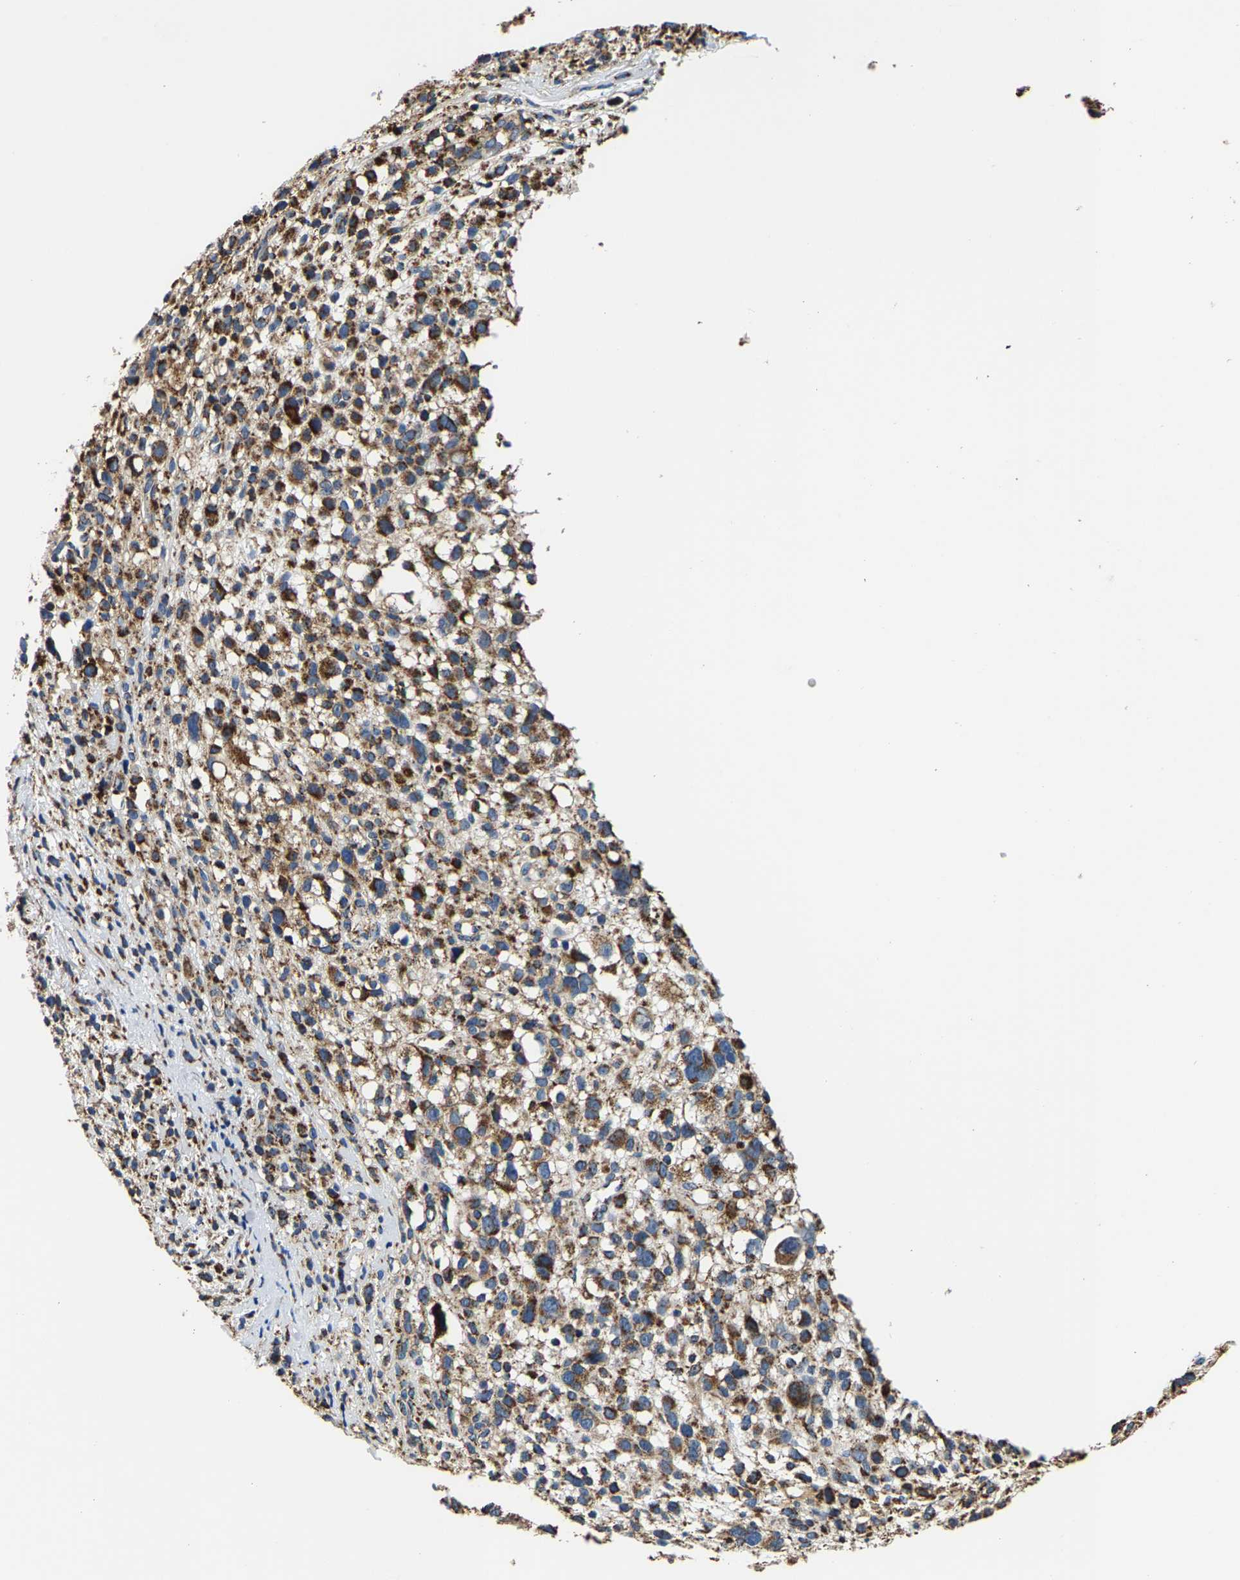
{"staining": {"intensity": "moderate", "quantity": ">75%", "location": "cytoplasmic/membranous"}, "tissue": "melanoma", "cell_type": "Tumor cells", "image_type": "cancer", "snomed": [{"axis": "morphology", "description": "Malignant melanoma, NOS"}, {"axis": "topography", "description": "Skin"}], "caption": "There is medium levels of moderate cytoplasmic/membranous expression in tumor cells of malignant melanoma, as demonstrated by immunohistochemical staining (brown color).", "gene": "SHMT2", "patient": {"sex": "female", "age": 55}}